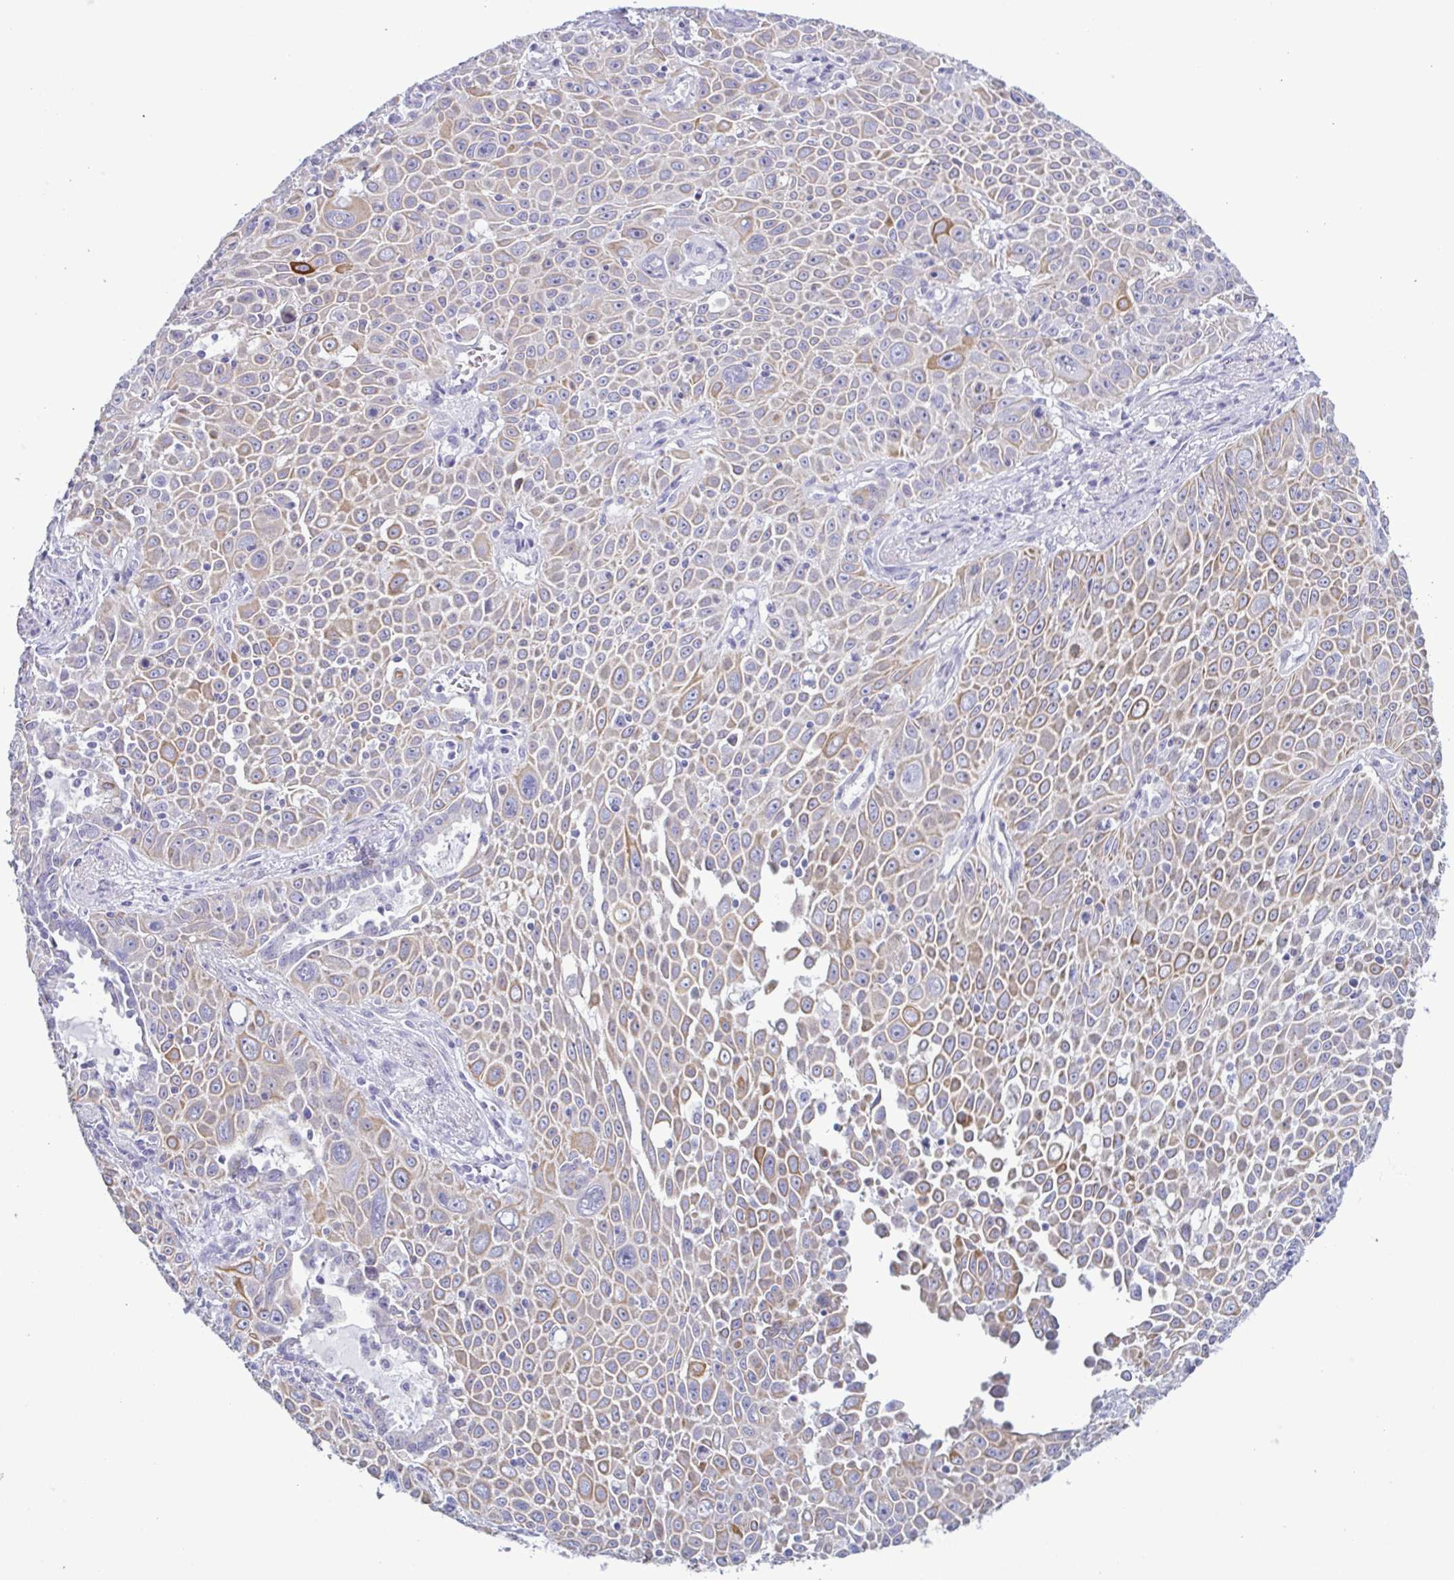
{"staining": {"intensity": "weak", "quantity": "25%-75%", "location": "cytoplasmic/membranous"}, "tissue": "lung cancer", "cell_type": "Tumor cells", "image_type": "cancer", "snomed": [{"axis": "morphology", "description": "Squamous cell carcinoma, NOS"}, {"axis": "morphology", "description": "Squamous cell carcinoma, metastatic, NOS"}, {"axis": "topography", "description": "Lymph node"}, {"axis": "topography", "description": "Lung"}], "caption": "Immunohistochemical staining of lung metastatic squamous cell carcinoma shows low levels of weak cytoplasmic/membranous protein positivity in about 25%-75% of tumor cells. The staining is performed using DAB (3,3'-diaminobenzidine) brown chromogen to label protein expression. The nuclei are counter-stained blue using hematoxylin.", "gene": "KRT10", "patient": {"sex": "female", "age": 62}}